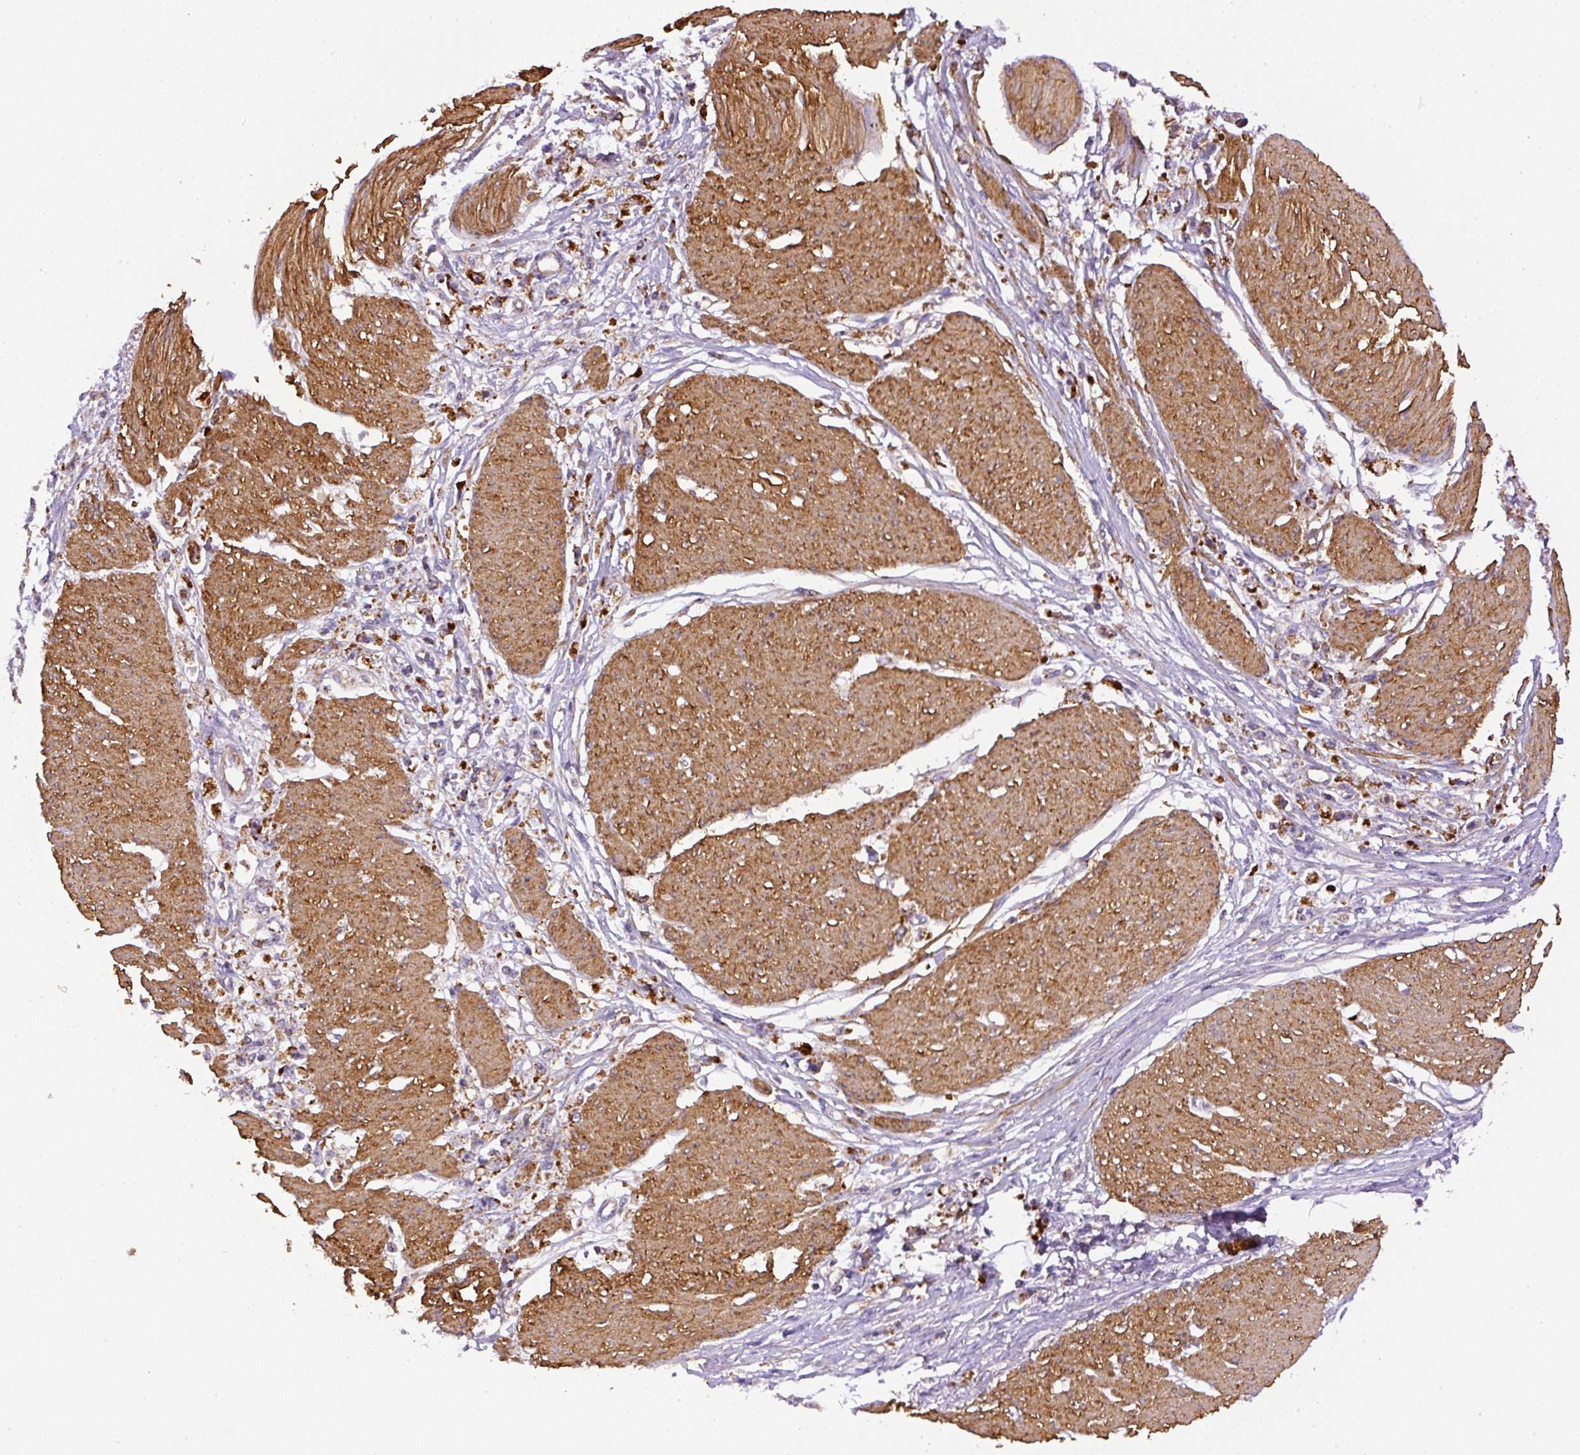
{"staining": {"intensity": "strong", "quantity": ">75%", "location": "cytoplasmic/membranous"}, "tissue": "stomach cancer", "cell_type": "Tumor cells", "image_type": "cancer", "snomed": [{"axis": "morphology", "description": "Adenocarcinoma, NOS"}, {"axis": "topography", "description": "Stomach"}], "caption": "Brown immunohistochemical staining in stomach adenocarcinoma demonstrates strong cytoplasmic/membranous expression in approximately >75% of tumor cells.", "gene": "NDUFAF2", "patient": {"sex": "female", "age": 59}}